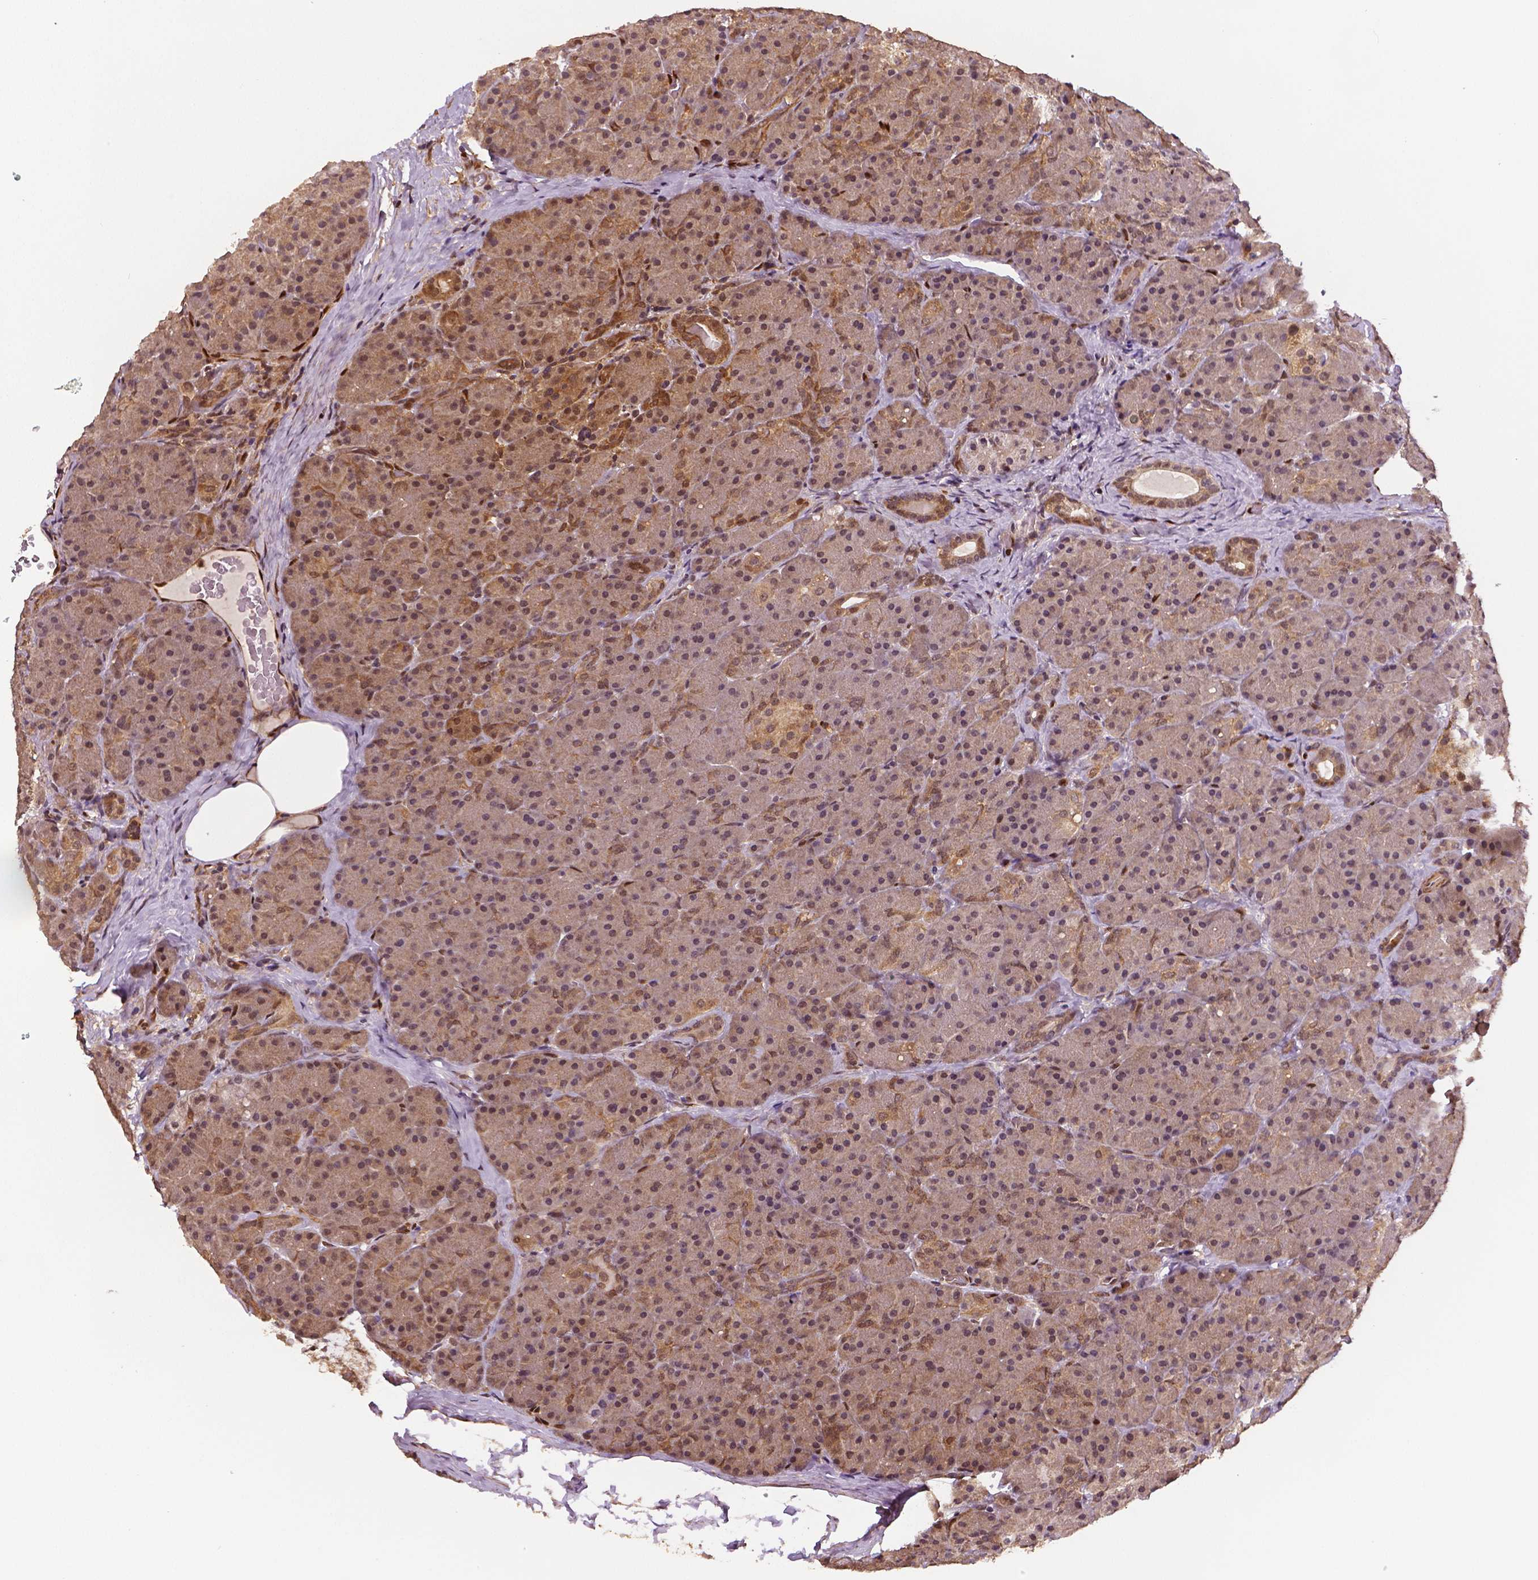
{"staining": {"intensity": "moderate", "quantity": "<25%", "location": "cytoplasmic/membranous,nuclear"}, "tissue": "pancreas", "cell_type": "Exocrine glandular cells", "image_type": "normal", "snomed": [{"axis": "morphology", "description": "Normal tissue, NOS"}, {"axis": "topography", "description": "Pancreas"}], "caption": "Pancreas stained with a brown dye demonstrates moderate cytoplasmic/membranous,nuclear positive staining in about <25% of exocrine glandular cells.", "gene": "STAT3", "patient": {"sex": "male", "age": 57}}